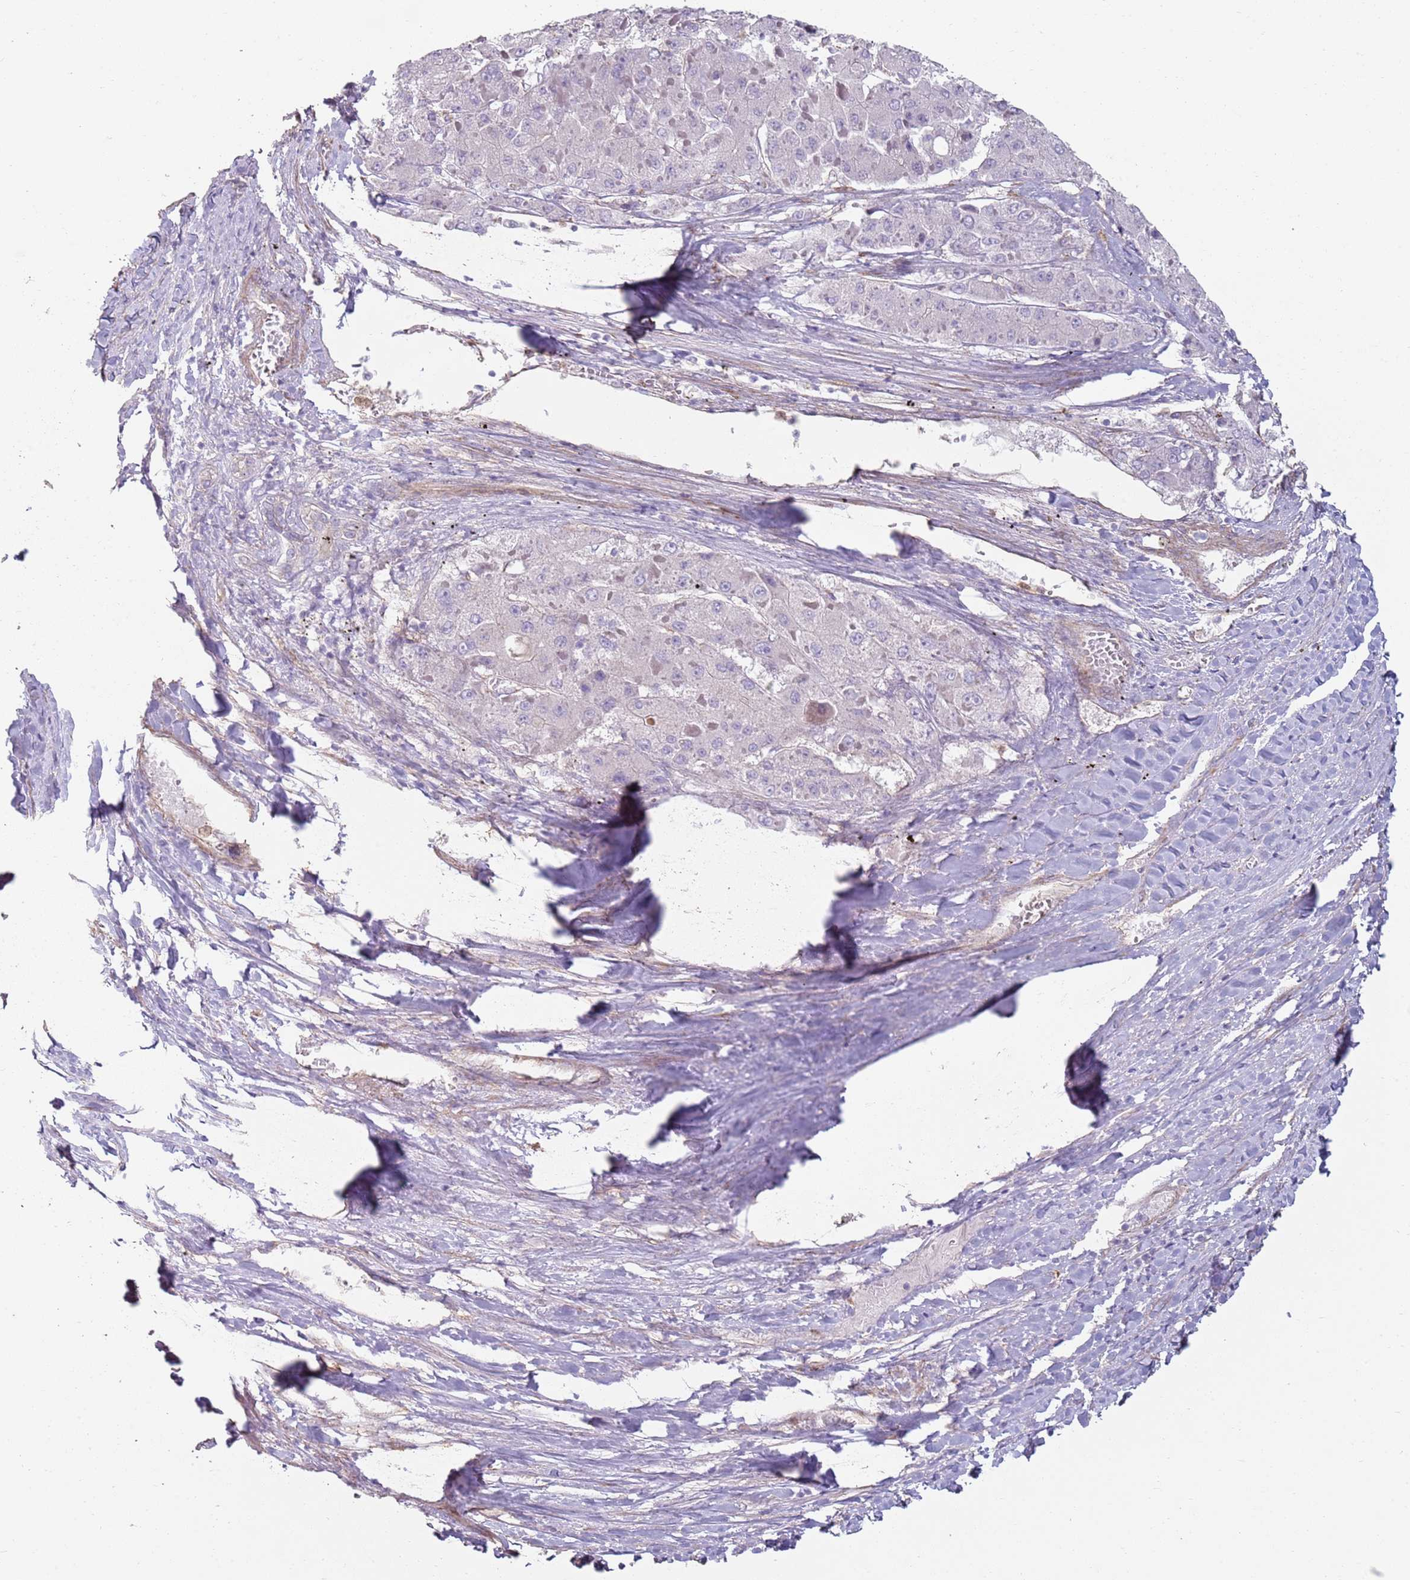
{"staining": {"intensity": "negative", "quantity": "none", "location": "none"}, "tissue": "liver cancer", "cell_type": "Tumor cells", "image_type": "cancer", "snomed": [{"axis": "morphology", "description": "Carcinoma, Hepatocellular, NOS"}, {"axis": "topography", "description": "Liver"}], "caption": "The micrograph shows no significant positivity in tumor cells of liver cancer. (Immunohistochemistry, brightfield microscopy, high magnification).", "gene": "PHLPP2", "patient": {"sex": "female", "age": 73}}